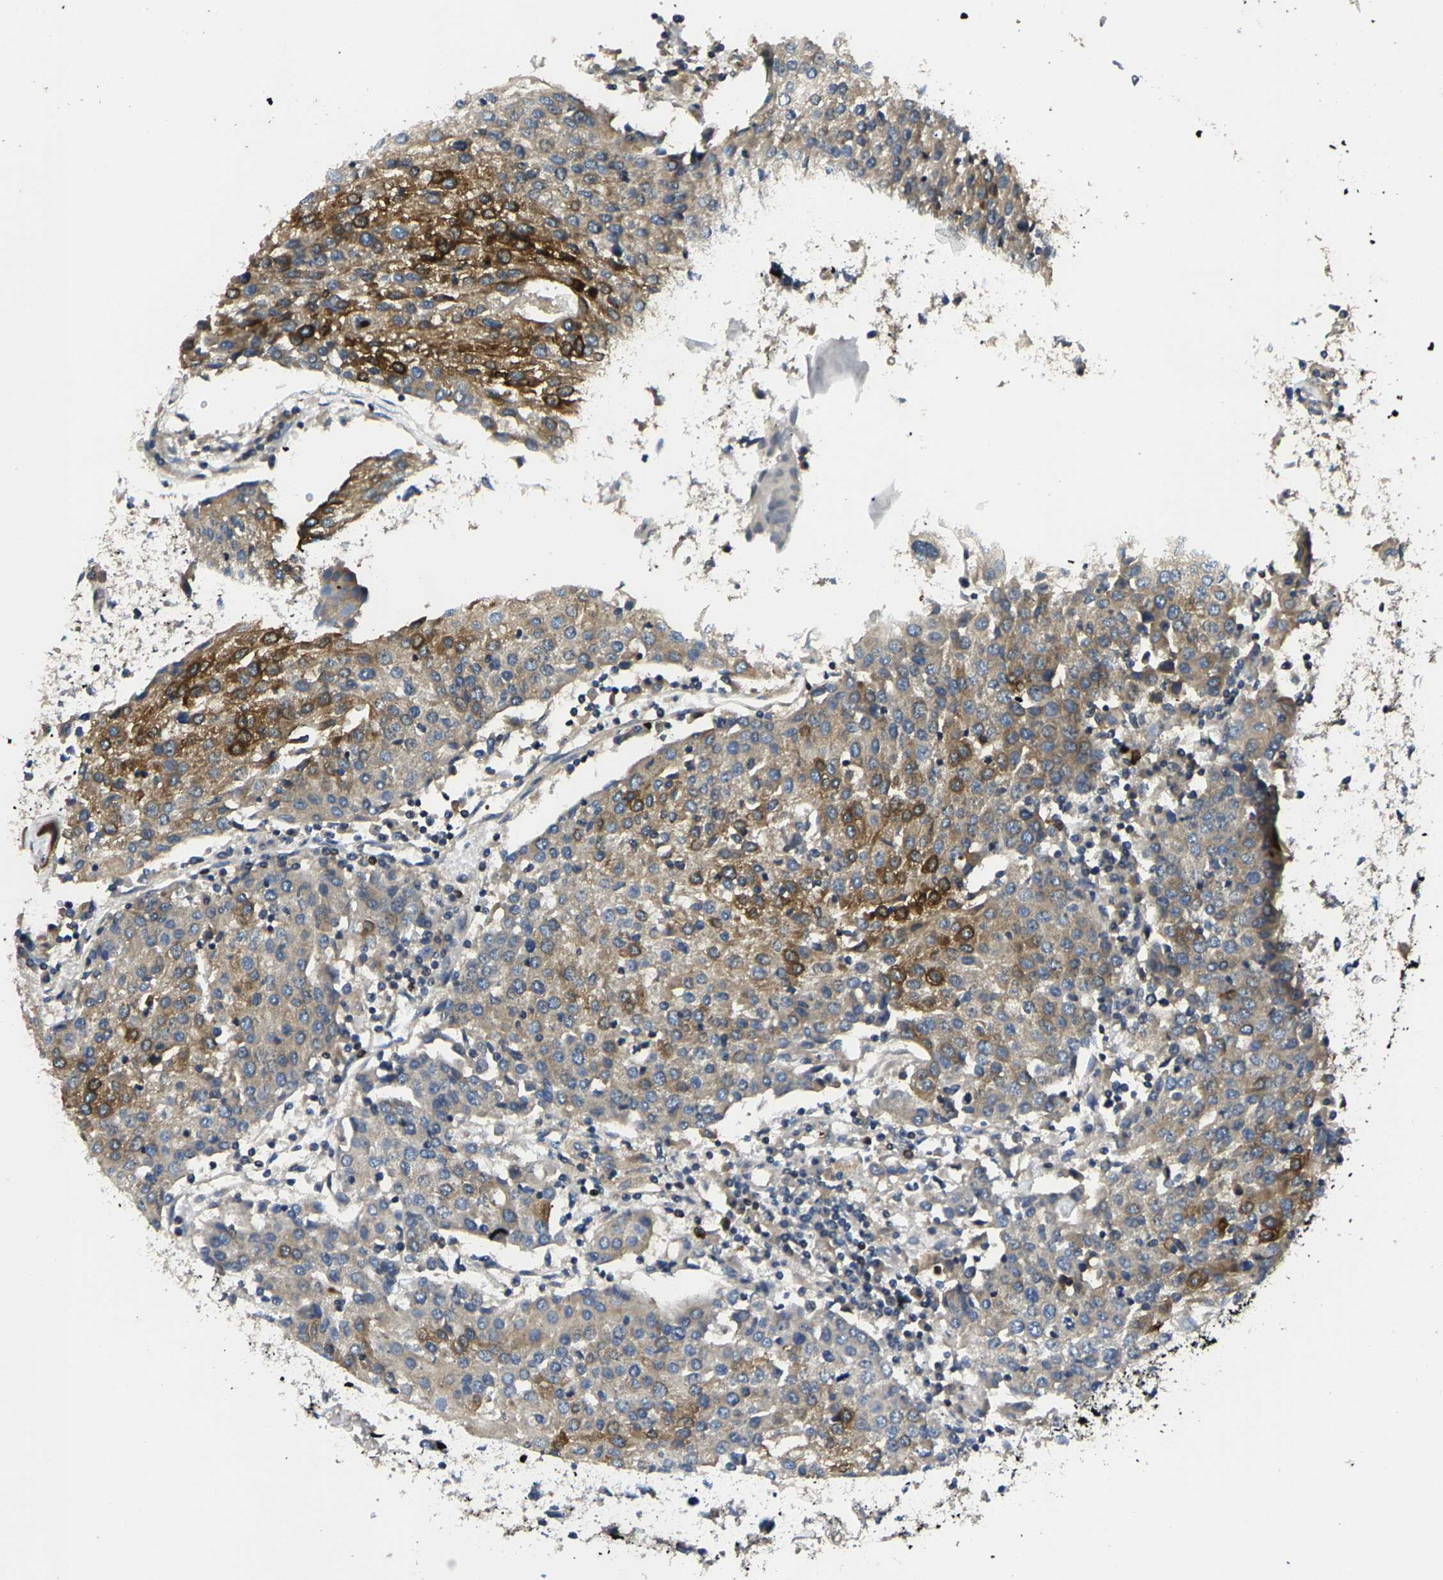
{"staining": {"intensity": "moderate", "quantity": "25%-75%", "location": "cytoplasmic/membranous"}, "tissue": "urothelial cancer", "cell_type": "Tumor cells", "image_type": "cancer", "snomed": [{"axis": "morphology", "description": "Urothelial carcinoma, High grade"}, {"axis": "topography", "description": "Urinary bladder"}], "caption": "This photomicrograph displays high-grade urothelial carcinoma stained with IHC to label a protein in brown. The cytoplasmic/membranous of tumor cells show moderate positivity for the protein. Nuclei are counter-stained blue.", "gene": "AGBL3", "patient": {"sex": "female", "age": 85}}